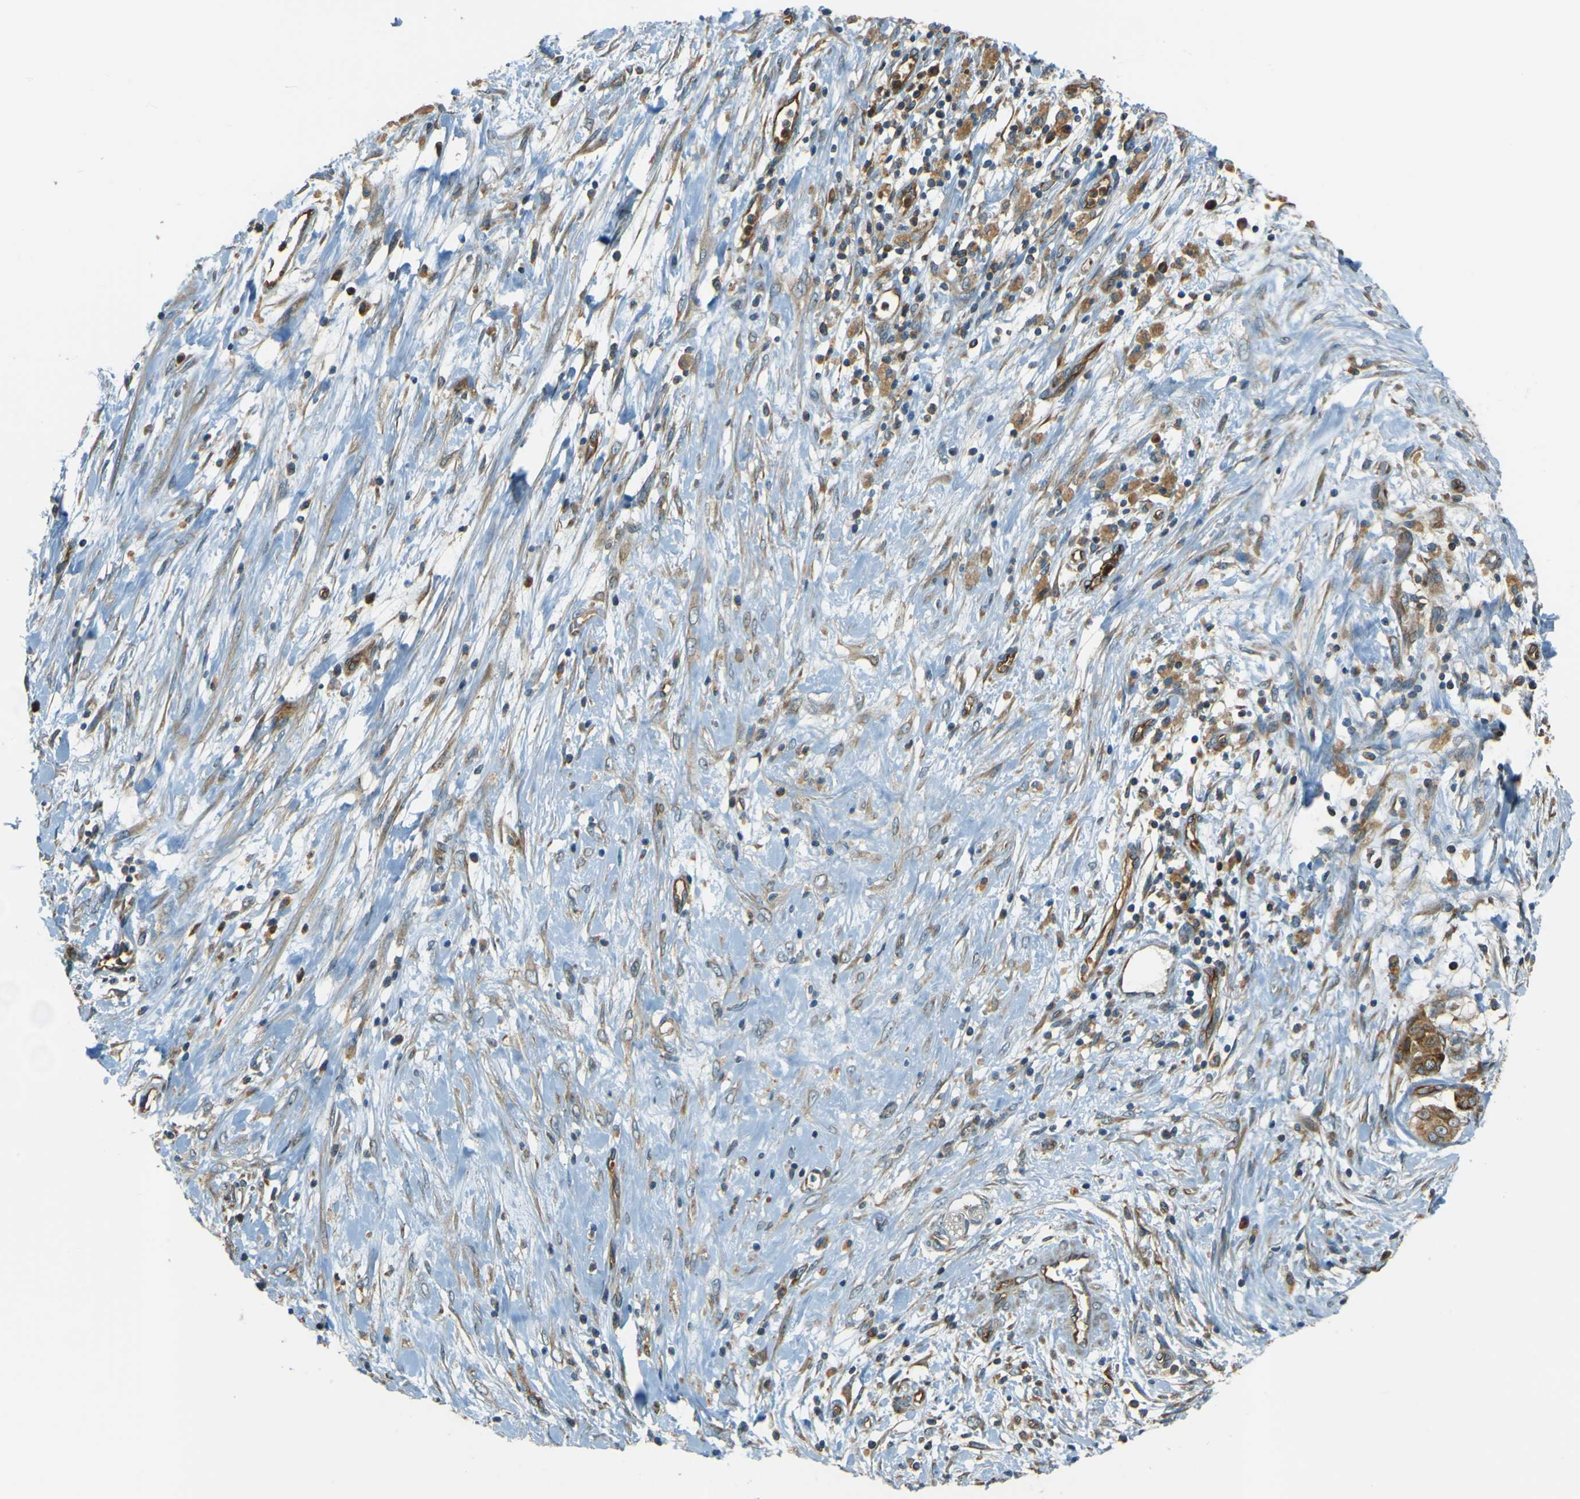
{"staining": {"intensity": "moderate", "quantity": ">75%", "location": "cytoplasmic/membranous"}, "tissue": "pancreatic cancer", "cell_type": "Tumor cells", "image_type": "cancer", "snomed": [{"axis": "morphology", "description": "Adenocarcinoma, NOS"}, {"axis": "topography", "description": "Pancreas"}], "caption": "Human pancreatic cancer (adenocarcinoma) stained with a protein marker reveals moderate staining in tumor cells.", "gene": "DNAJC5", "patient": {"sex": "female", "age": 75}}